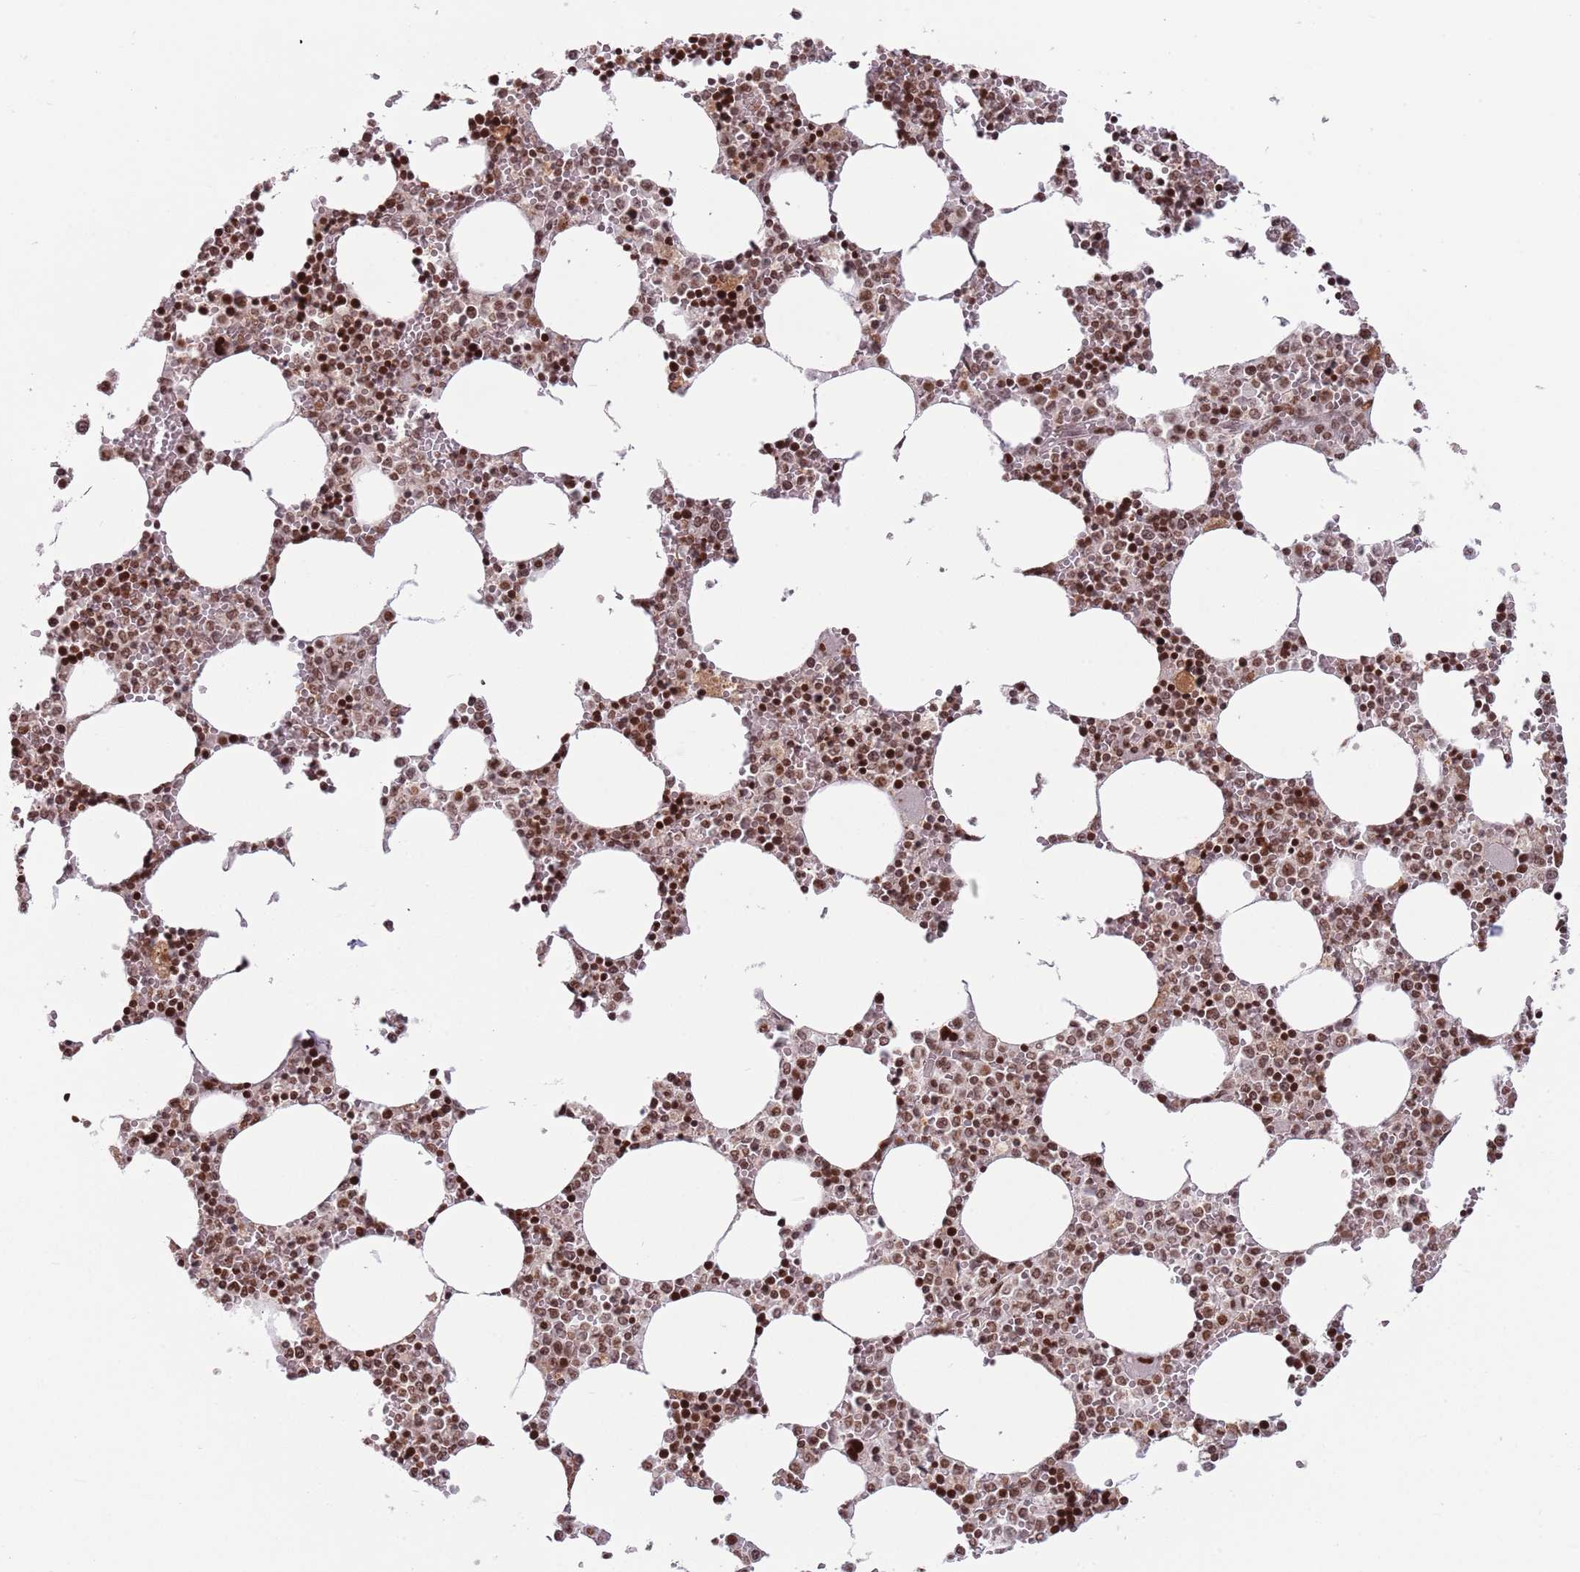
{"staining": {"intensity": "strong", "quantity": ">75%", "location": "nuclear"}, "tissue": "bone marrow", "cell_type": "Hematopoietic cells", "image_type": "normal", "snomed": [{"axis": "morphology", "description": "Normal tissue, NOS"}, {"axis": "topography", "description": "Bone marrow"}], "caption": "The image demonstrates a brown stain indicating the presence of a protein in the nuclear of hematopoietic cells in bone marrow.", "gene": "SH3RF3", "patient": {"sex": "female", "age": 64}}